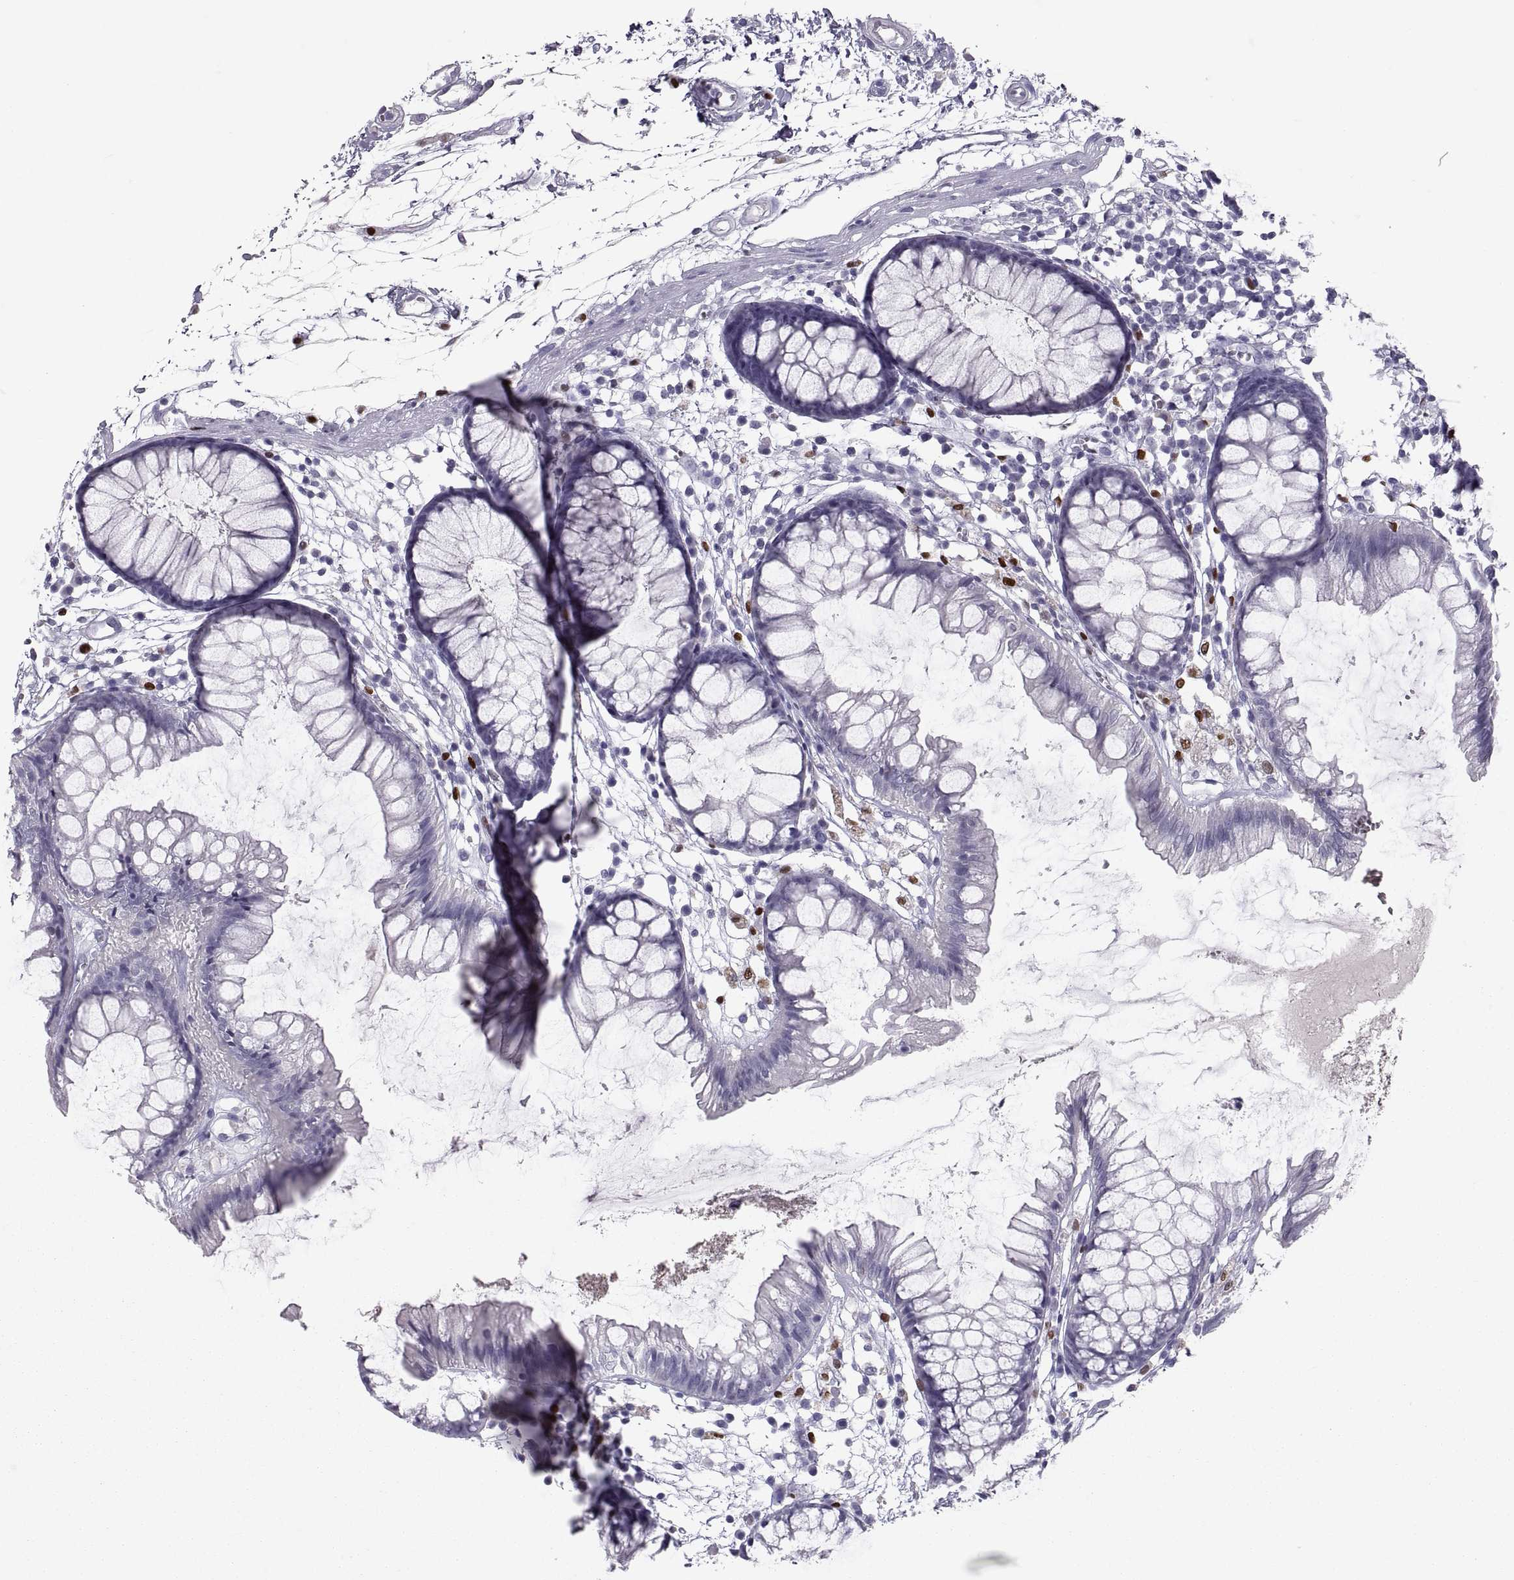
{"staining": {"intensity": "negative", "quantity": "none", "location": "none"}, "tissue": "colon", "cell_type": "Endothelial cells", "image_type": "normal", "snomed": [{"axis": "morphology", "description": "Normal tissue, NOS"}, {"axis": "morphology", "description": "Adenocarcinoma, NOS"}, {"axis": "topography", "description": "Colon"}], "caption": "High power microscopy histopathology image of an immunohistochemistry (IHC) photomicrograph of unremarkable colon, revealing no significant positivity in endothelial cells. (Brightfield microscopy of DAB (3,3'-diaminobenzidine) IHC at high magnification).", "gene": "SOX21", "patient": {"sex": "male", "age": 65}}